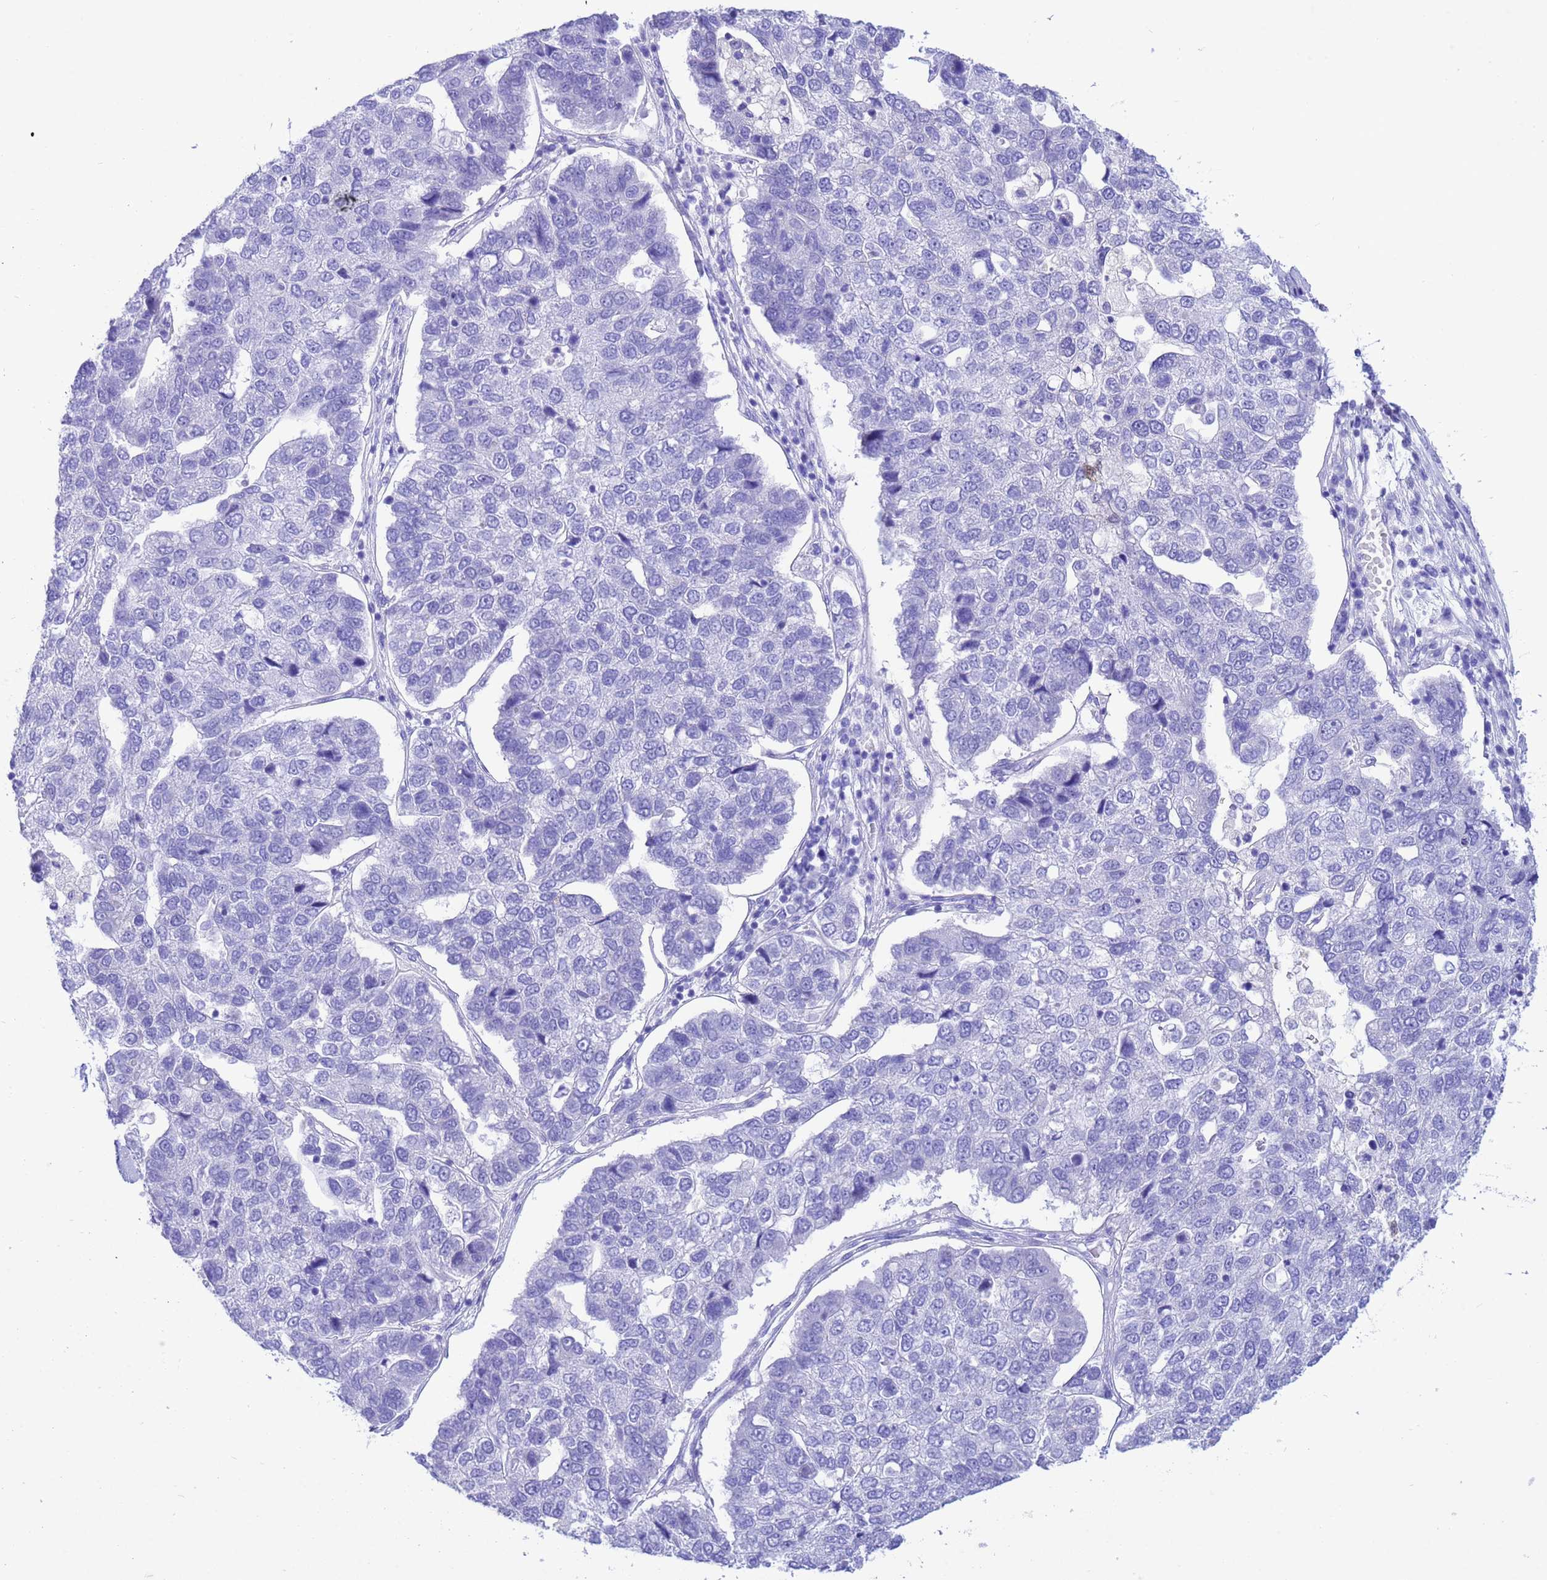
{"staining": {"intensity": "negative", "quantity": "none", "location": "none"}, "tissue": "pancreatic cancer", "cell_type": "Tumor cells", "image_type": "cancer", "snomed": [{"axis": "morphology", "description": "Adenocarcinoma, NOS"}, {"axis": "topography", "description": "Pancreas"}], "caption": "Pancreatic cancer stained for a protein using immunohistochemistry exhibits no positivity tumor cells.", "gene": "AKR1C2", "patient": {"sex": "female", "age": 61}}